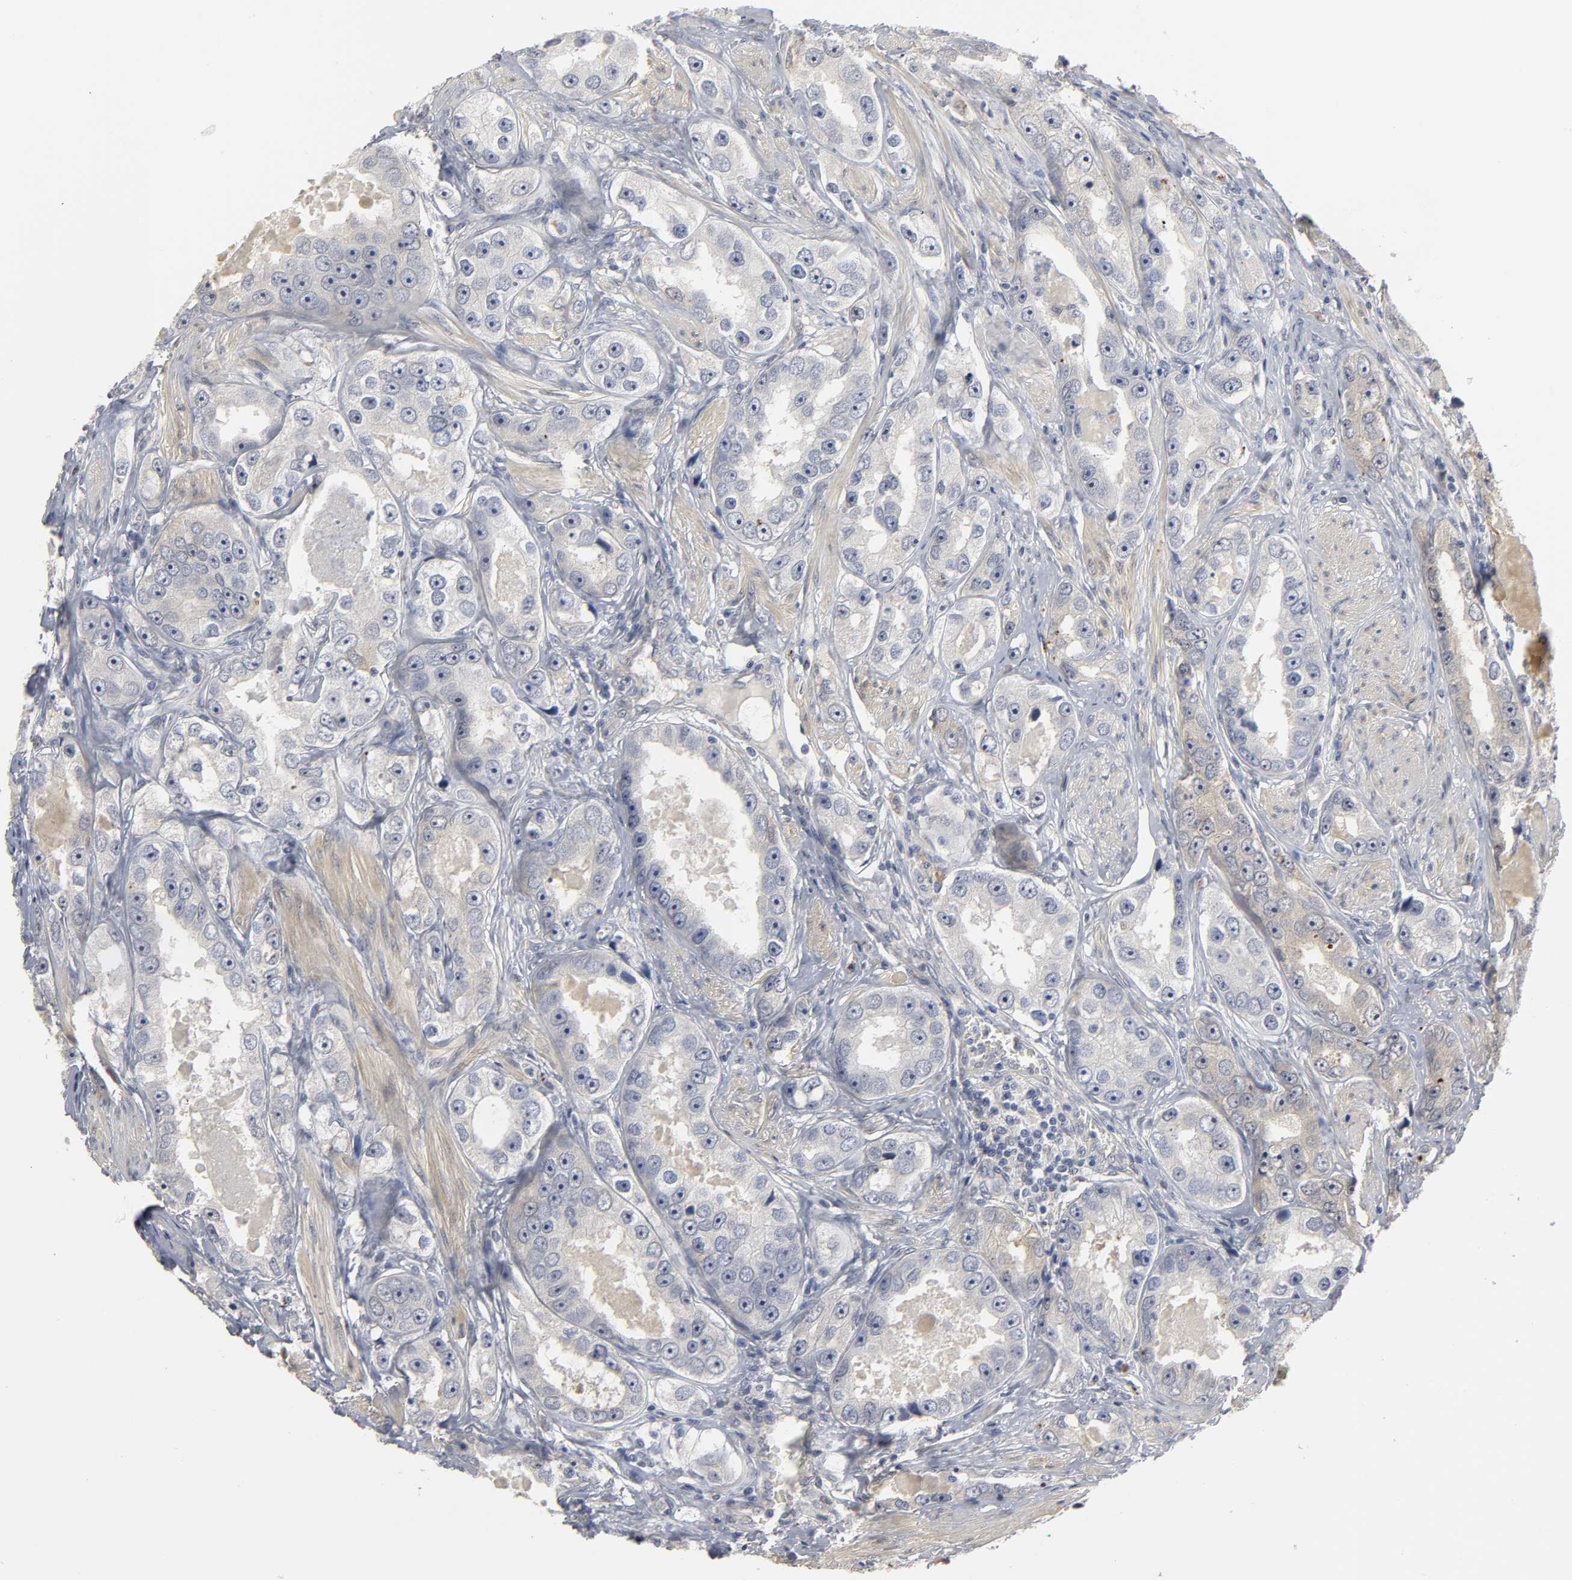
{"staining": {"intensity": "negative", "quantity": "none", "location": "none"}, "tissue": "prostate cancer", "cell_type": "Tumor cells", "image_type": "cancer", "snomed": [{"axis": "morphology", "description": "Adenocarcinoma, High grade"}, {"axis": "topography", "description": "Prostate"}], "caption": "Immunohistochemistry (IHC) of prostate cancer (adenocarcinoma (high-grade)) exhibits no positivity in tumor cells. Nuclei are stained in blue.", "gene": "PDLIM3", "patient": {"sex": "male", "age": 63}}